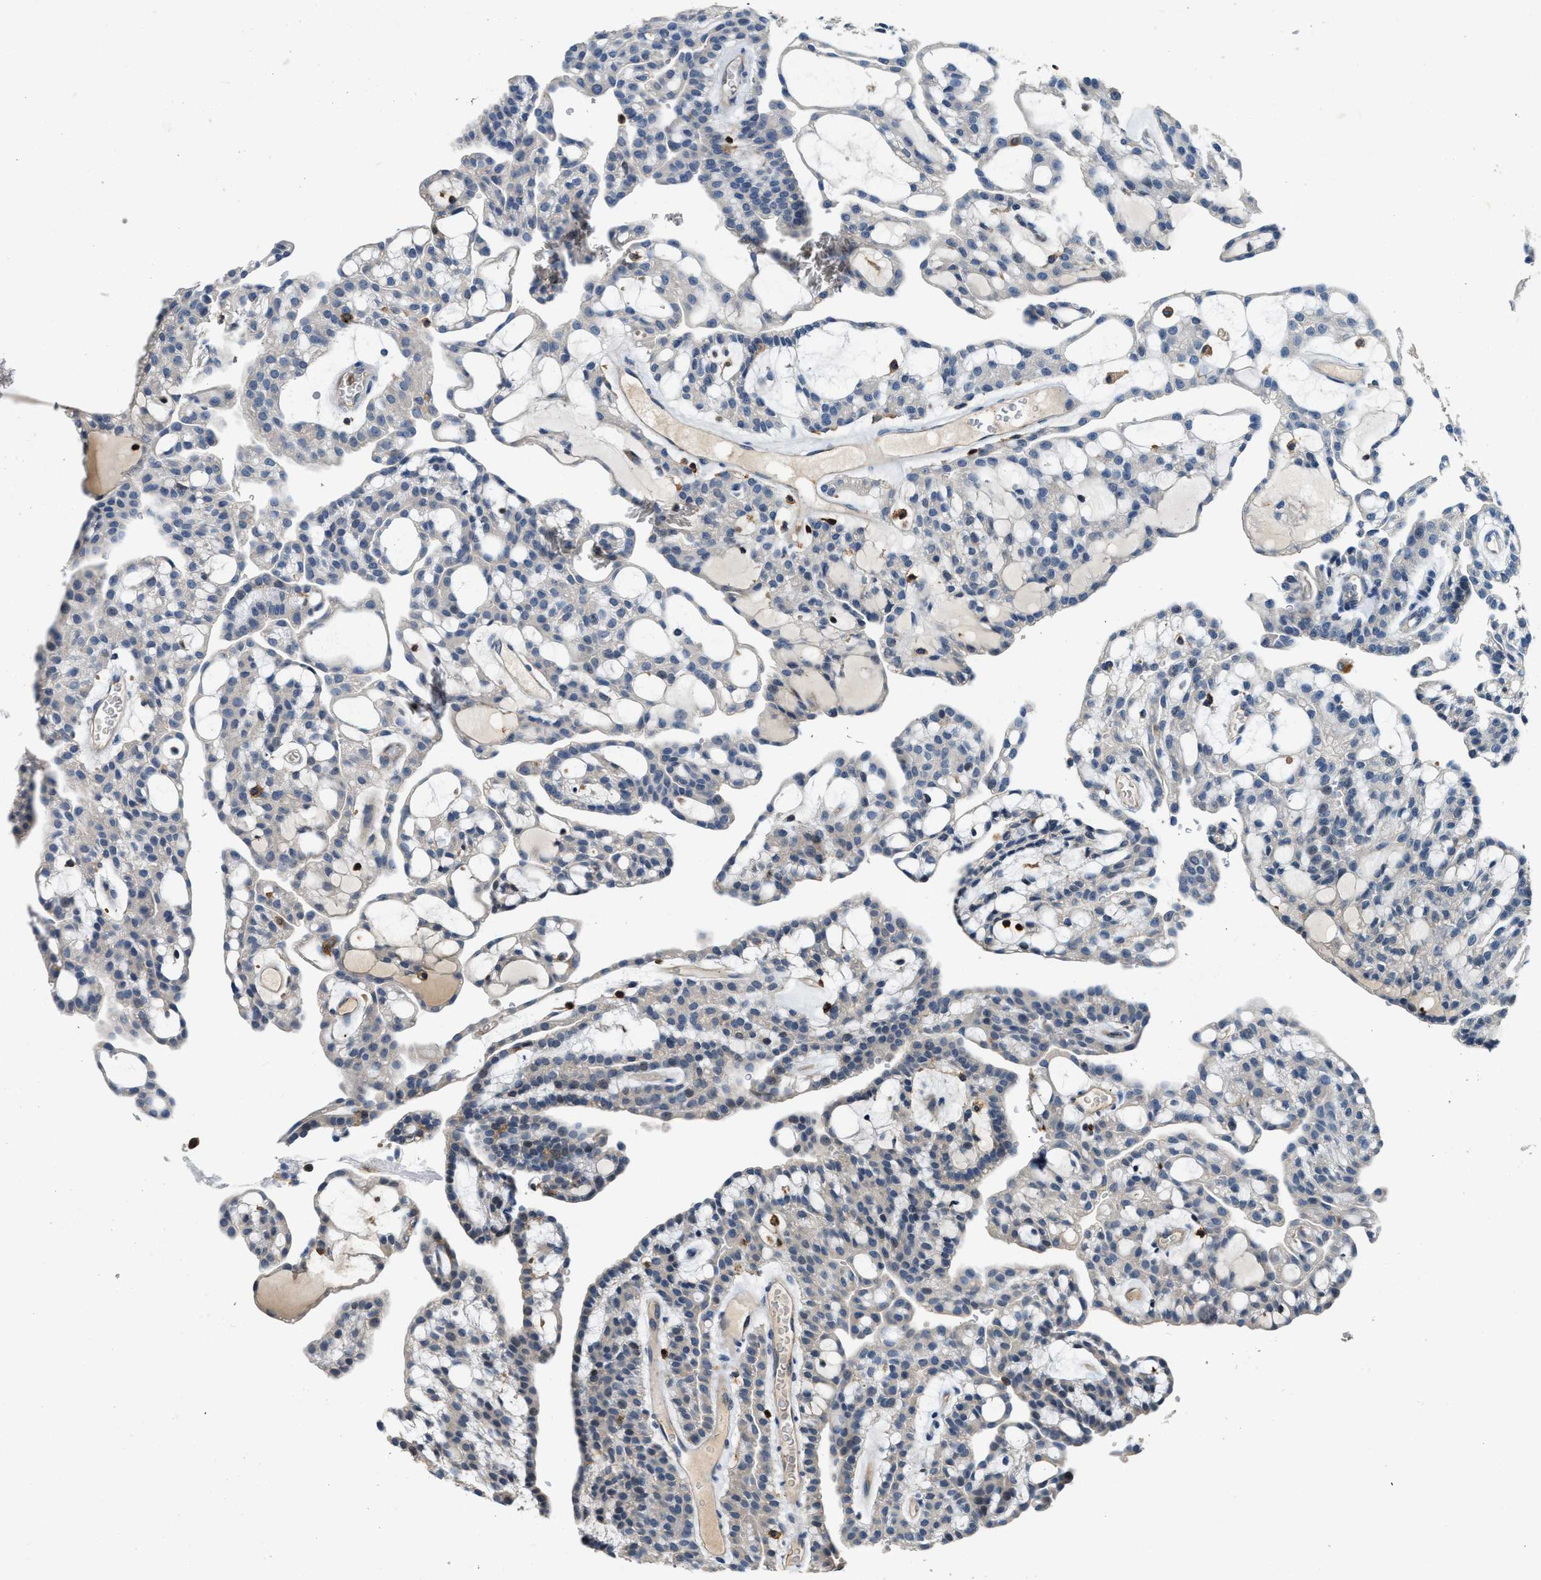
{"staining": {"intensity": "negative", "quantity": "none", "location": "none"}, "tissue": "renal cancer", "cell_type": "Tumor cells", "image_type": "cancer", "snomed": [{"axis": "morphology", "description": "Adenocarcinoma, NOS"}, {"axis": "topography", "description": "Kidney"}], "caption": "Tumor cells show no significant staining in renal cancer.", "gene": "MYO1G", "patient": {"sex": "male", "age": 63}}